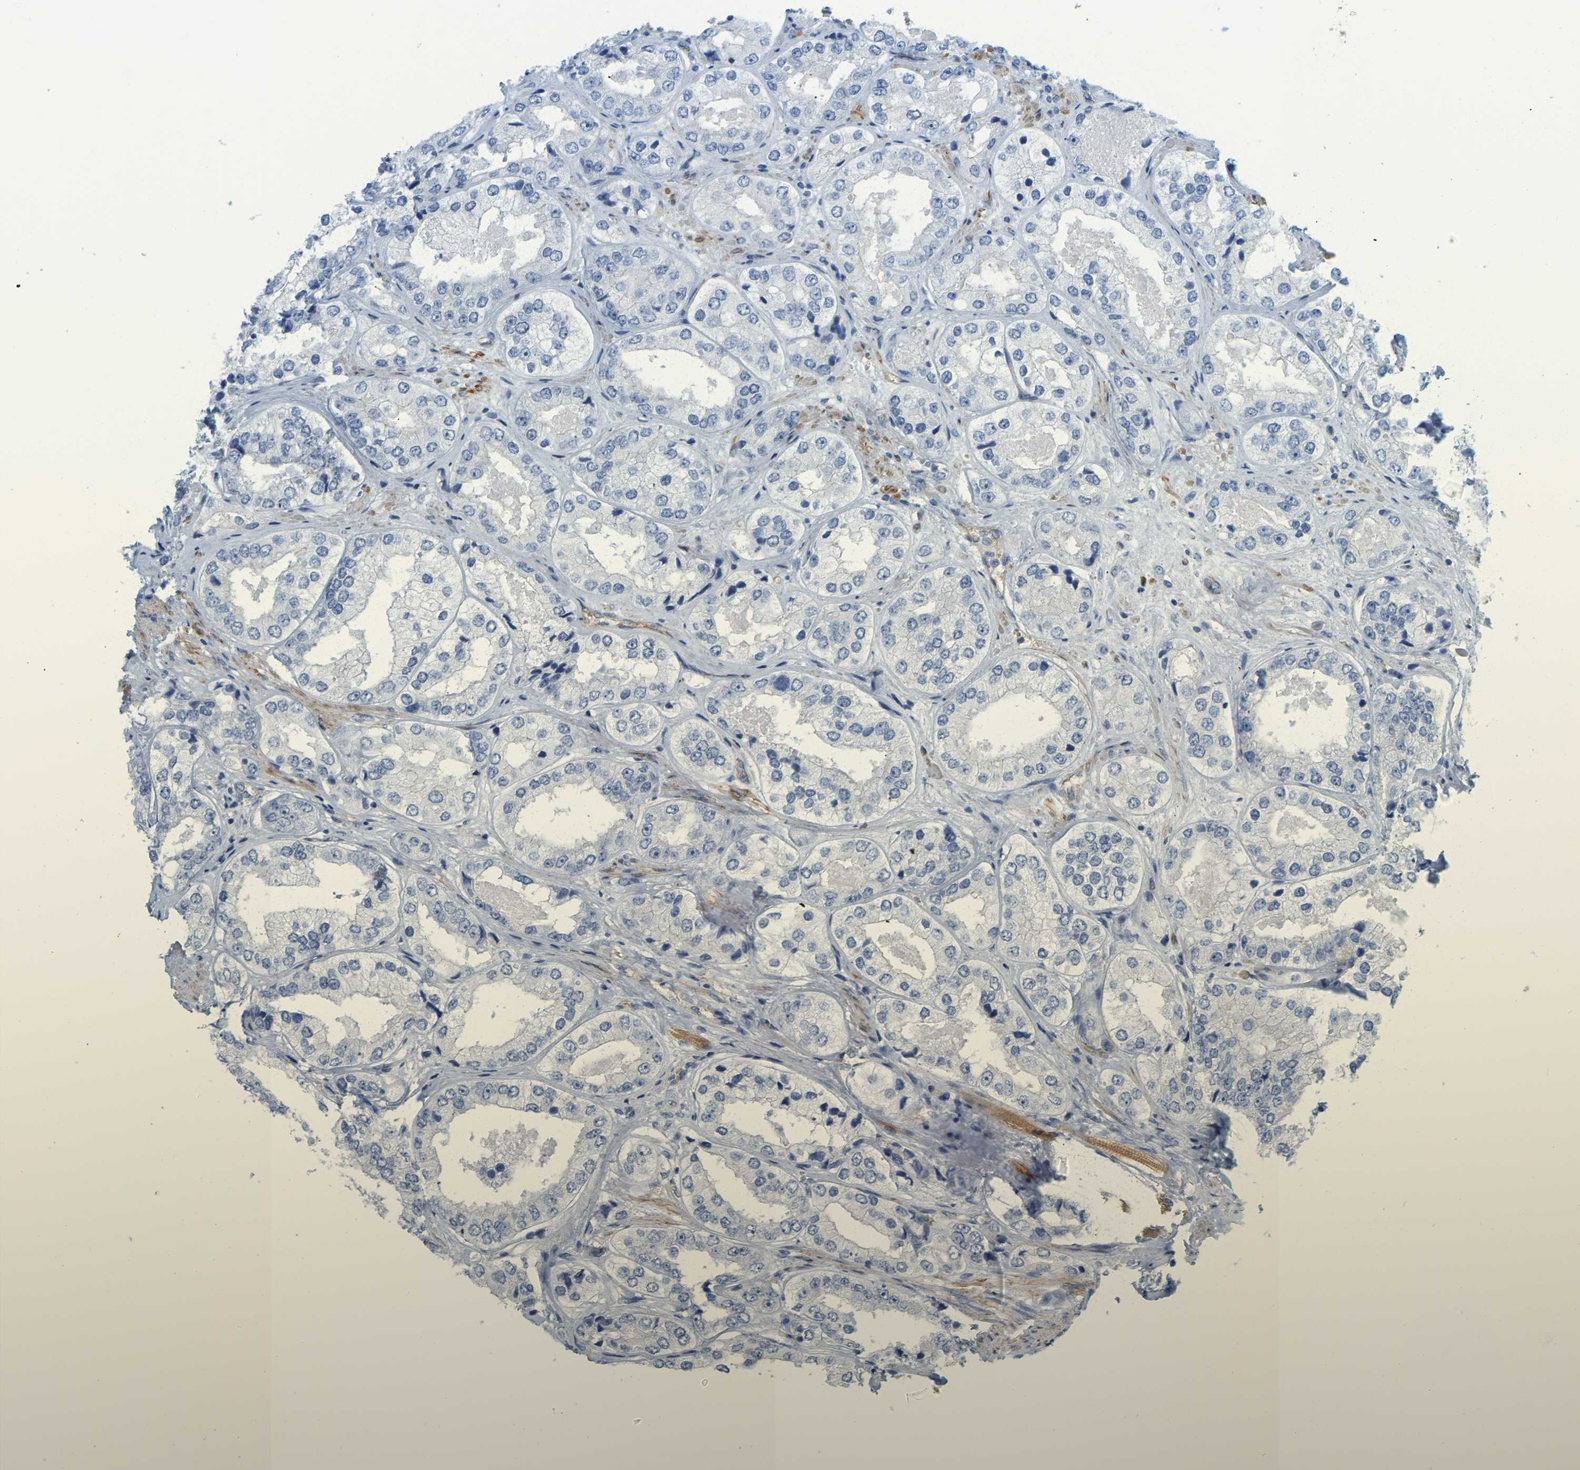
{"staining": {"intensity": "negative", "quantity": "none", "location": "none"}, "tissue": "prostate cancer", "cell_type": "Tumor cells", "image_type": "cancer", "snomed": [{"axis": "morphology", "description": "Adenocarcinoma, High grade"}, {"axis": "topography", "description": "Prostate"}], "caption": "IHC histopathology image of neoplastic tissue: human high-grade adenocarcinoma (prostate) stained with DAB exhibits no significant protein staining in tumor cells.", "gene": "MYL3", "patient": {"sex": "male", "age": 61}}